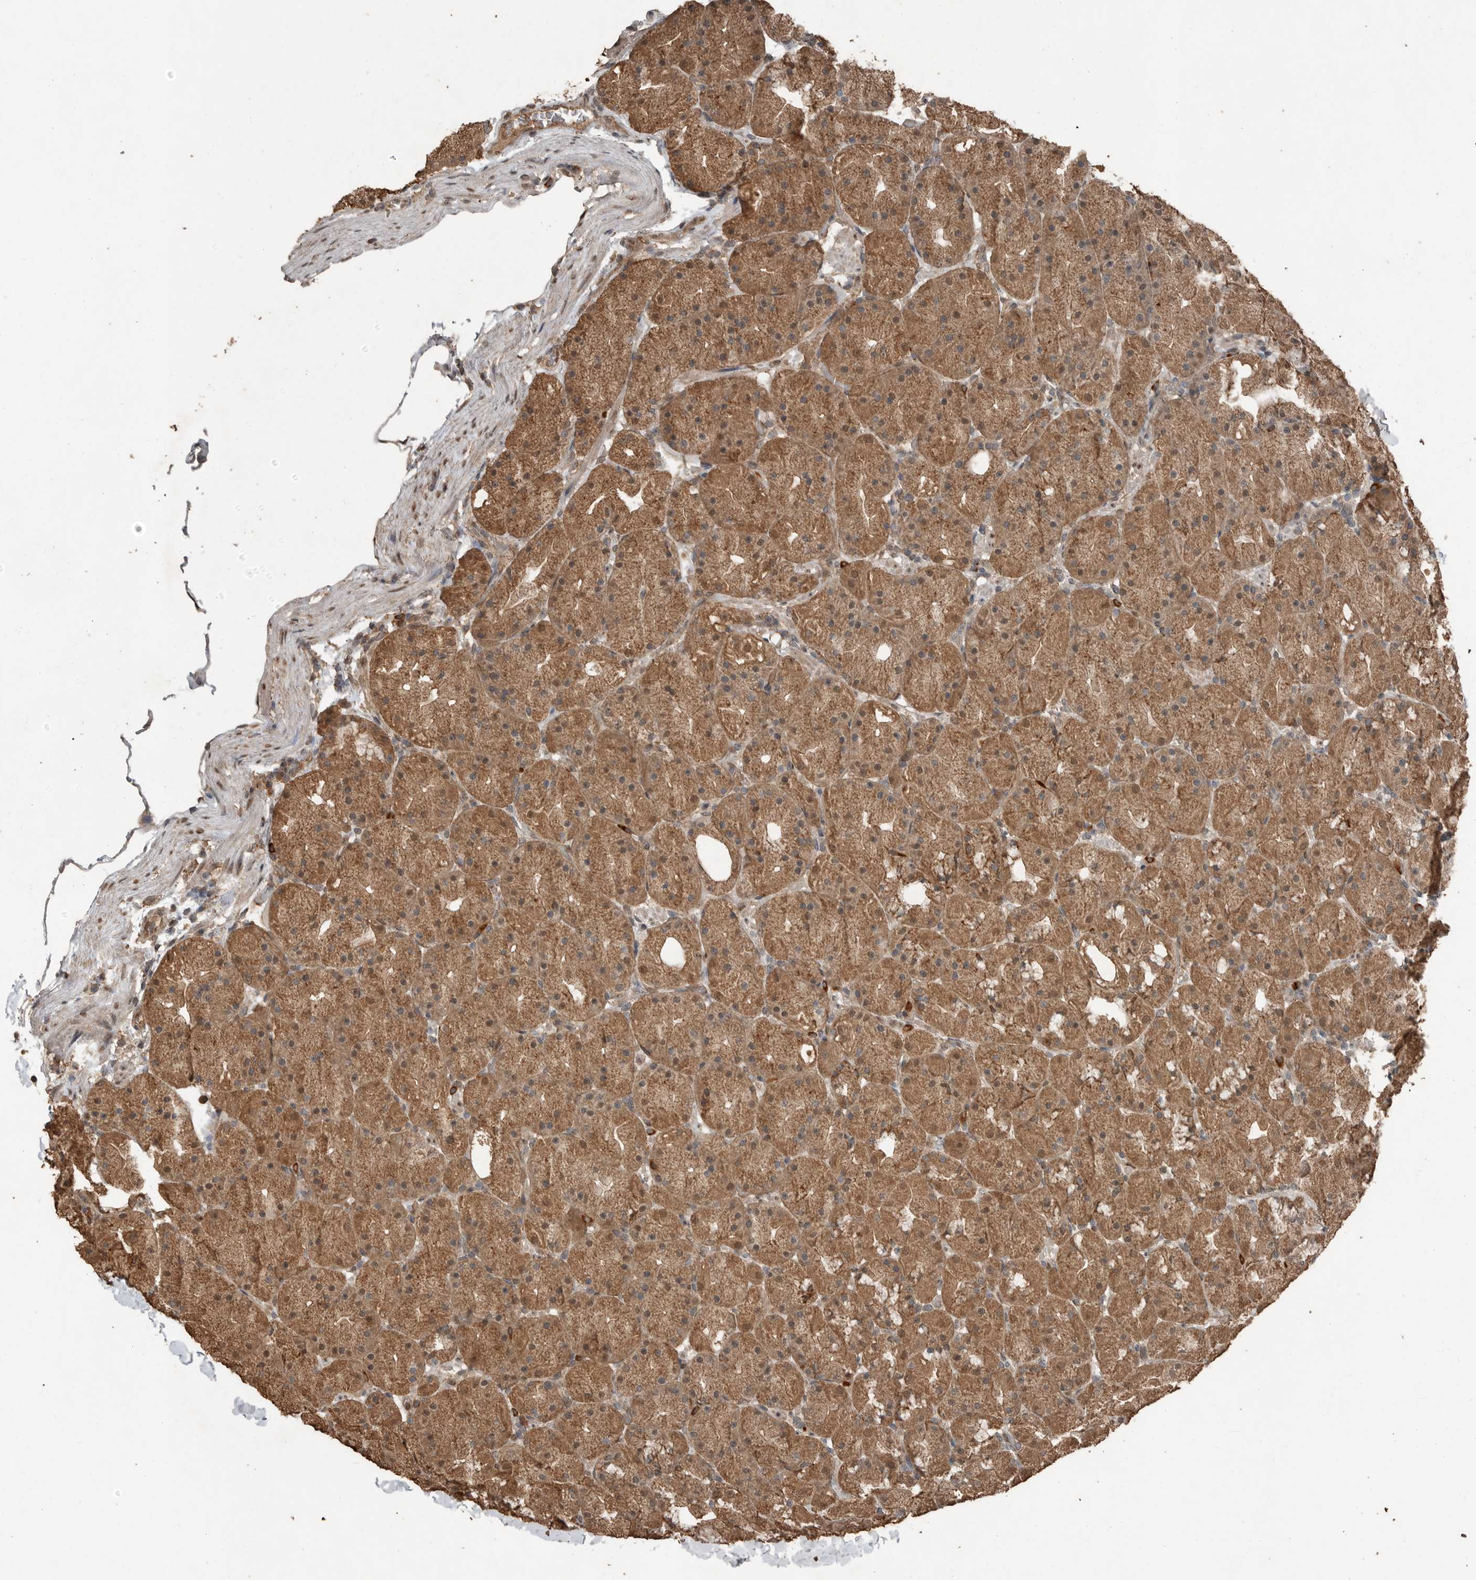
{"staining": {"intensity": "moderate", "quantity": ">75%", "location": "cytoplasmic/membranous,nuclear"}, "tissue": "stomach", "cell_type": "Glandular cells", "image_type": "normal", "snomed": [{"axis": "morphology", "description": "Normal tissue, NOS"}, {"axis": "topography", "description": "Stomach, upper"}, {"axis": "topography", "description": "Stomach"}], "caption": "Brown immunohistochemical staining in unremarkable stomach shows moderate cytoplasmic/membranous,nuclear expression in approximately >75% of glandular cells.", "gene": "BLZF1", "patient": {"sex": "male", "age": 48}}